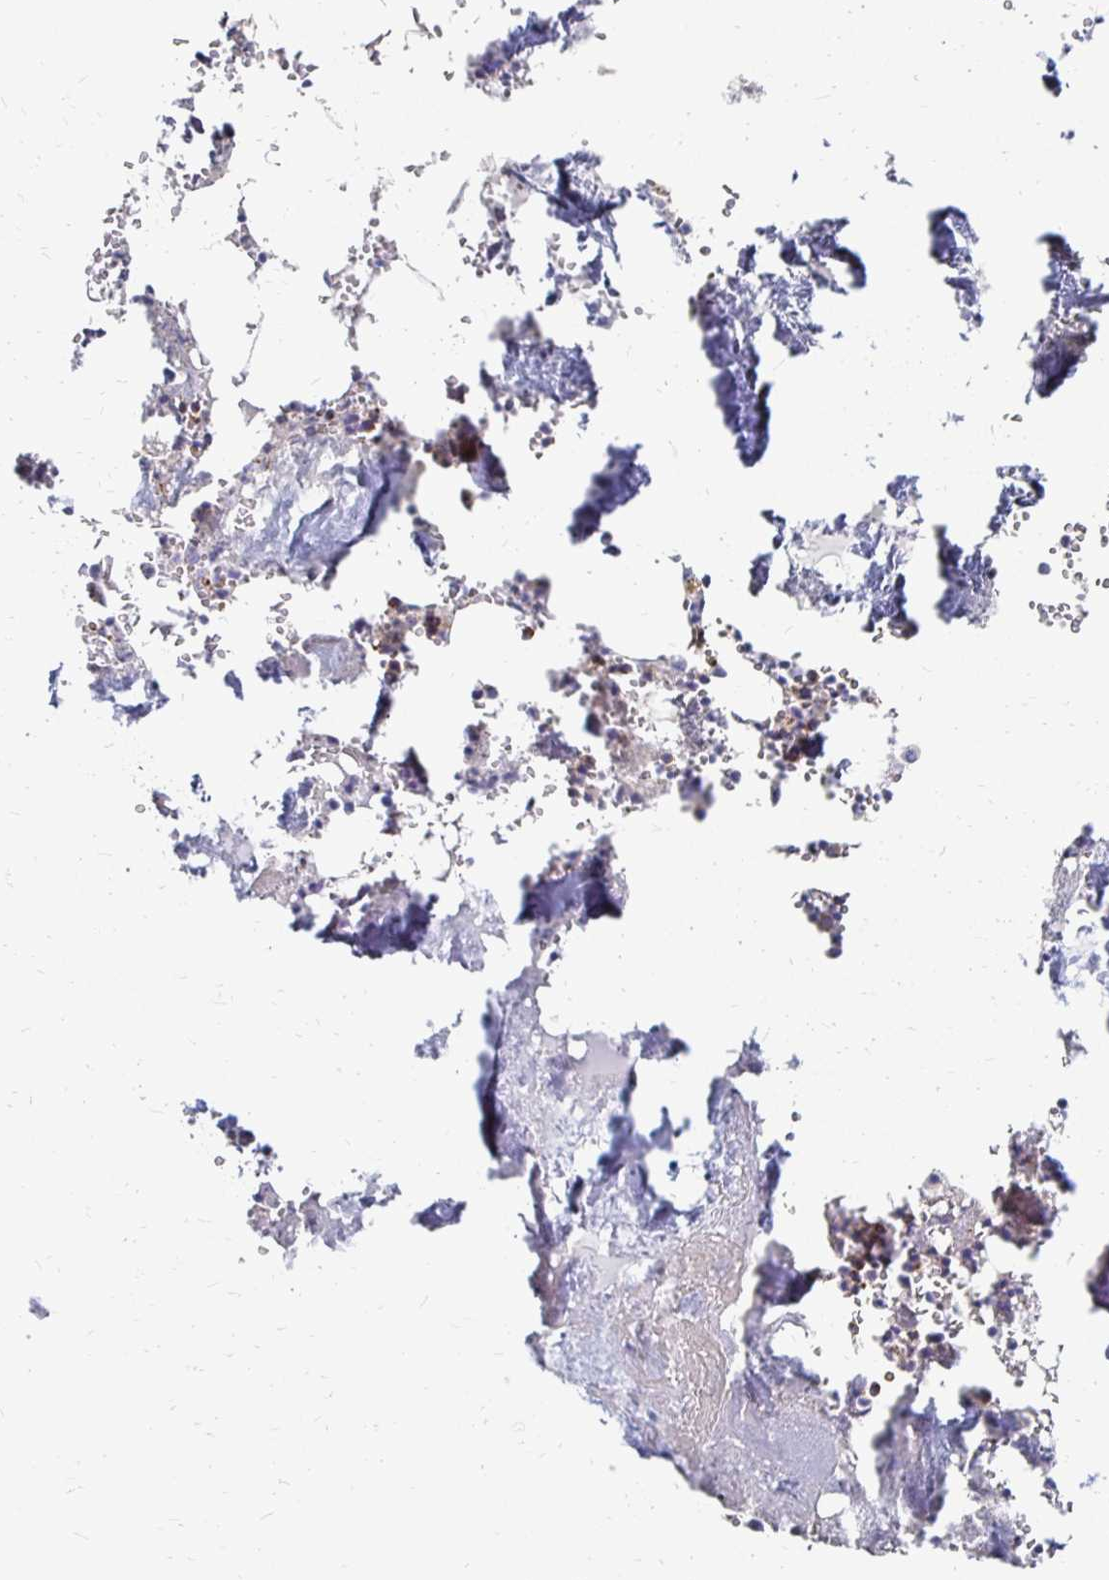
{"staining": {"intensity": "negative", "quantity": "none", "location": "none"}, "tissue": "bone marrow", "cell_type": "Hematopoietic cells", "image_type": "normal", "snomed": [{"axis": "morphology", "description": "Normal tissue, NOS"}, {"axis": "topography", "description": "Bone marrow"}], "caption": "The photomicrograph shows no staining of hematopoietic cells in unremarkable bone marrow. (DAB (3,3'-diaminobenzidine) immunohistochemistry (IHC) with hematoxylin counter stain).", "gene": "FKRP", "patient": {"sex": "male", "age": 54}}